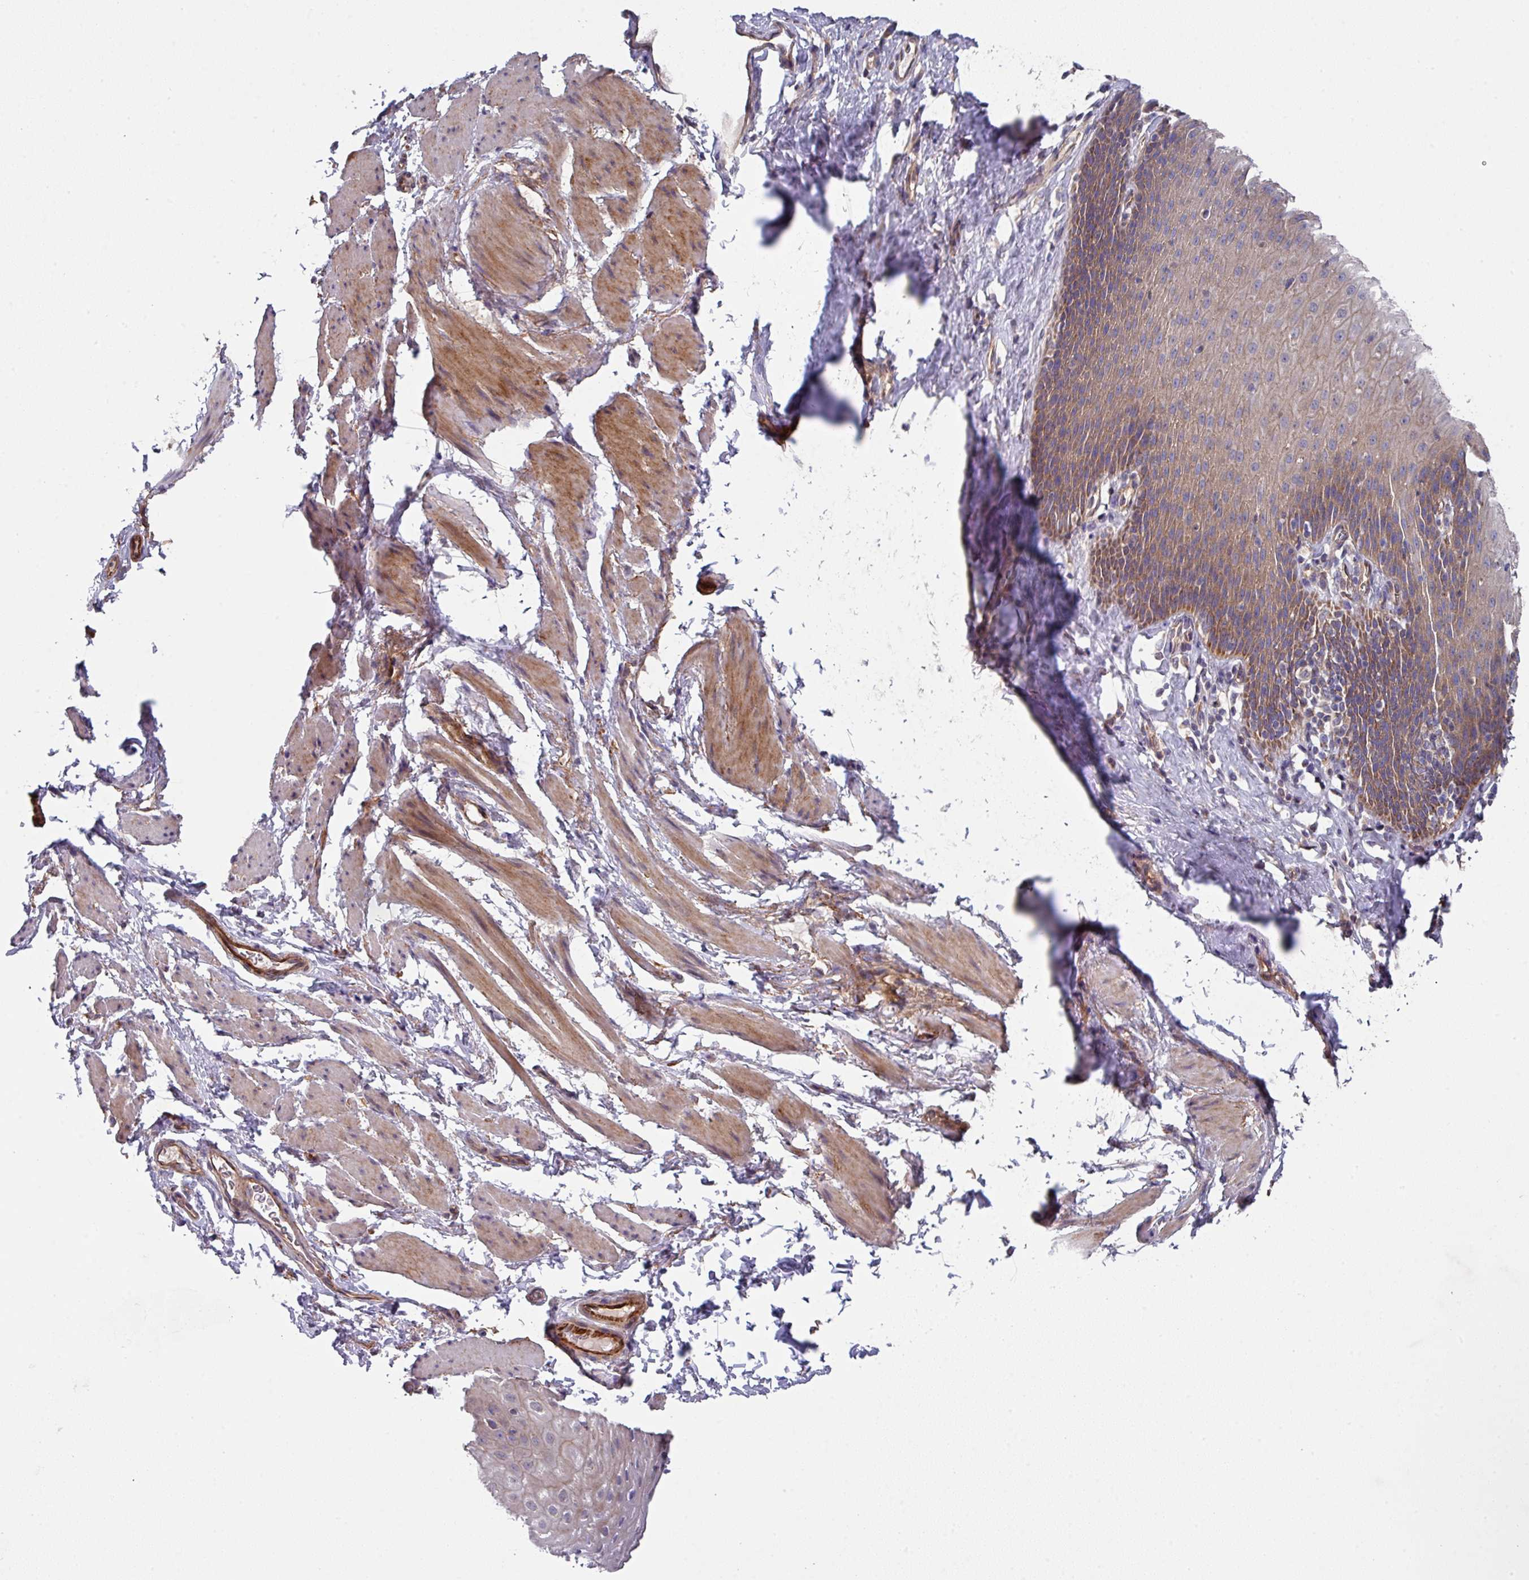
{"staining": {"intensity": "moderate", "quantity": ">75%", "location": "cytoplasmic/membranous"}, "tissue": "esophagus", "cell_type": "Squamous epithelial cells", "image_type": "normal", "snomed": [{"axis": "morphology", "description": "Normal tissue, NOS"}, {"axis": "topography", "description": "Esophagus"}], "caption": "This is a photomicrograph of immunohistochemistry (IHC) staining of benign esophagus, which shows moderate positivity in the cytoplasmic/membranous of squamous epithelial cells.", "gene": "DCAF12L1", "patient": {"sex": "female", "age": 61}}